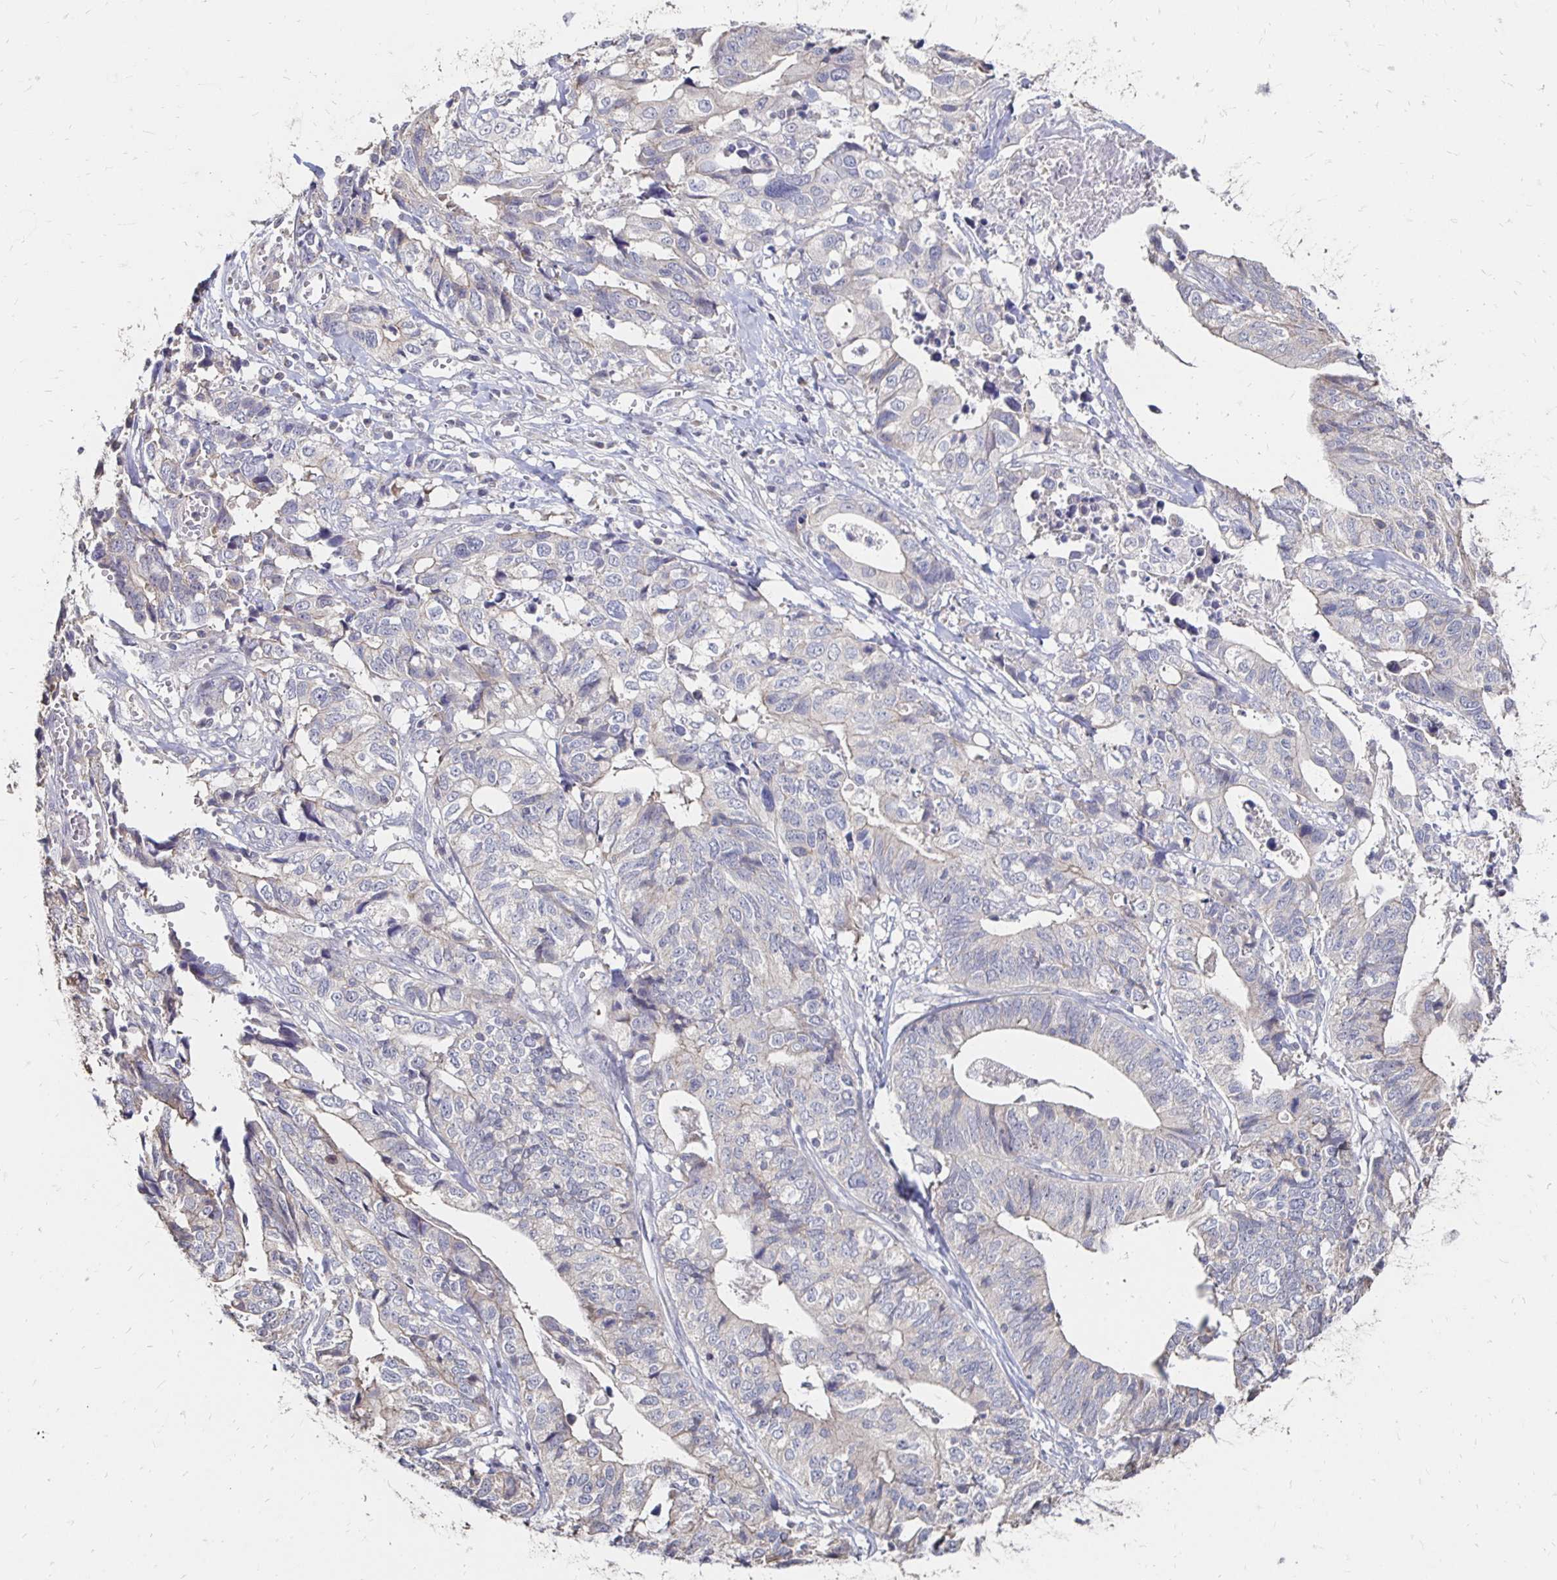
{"staining": {"intensity": "negative", "quantity": "none", "location": "none"}, "tissue": "stomach cancer", "cell_type": "Tumor cells", "image_type": "cancer", "snomed": [{"axis": "morphology", "description": "Adenocarcinoma, NOS"}, {"axis": "topography", "description": "Stomach, upper"}], "caption": "Immunohistochemistry photomicrograph of stomach adenocarcinoma stained for a protein (brown), which displays no staining in tumor cells.", "gene": "ZNF727", "patient": {"sex": "female", "age": 67}}